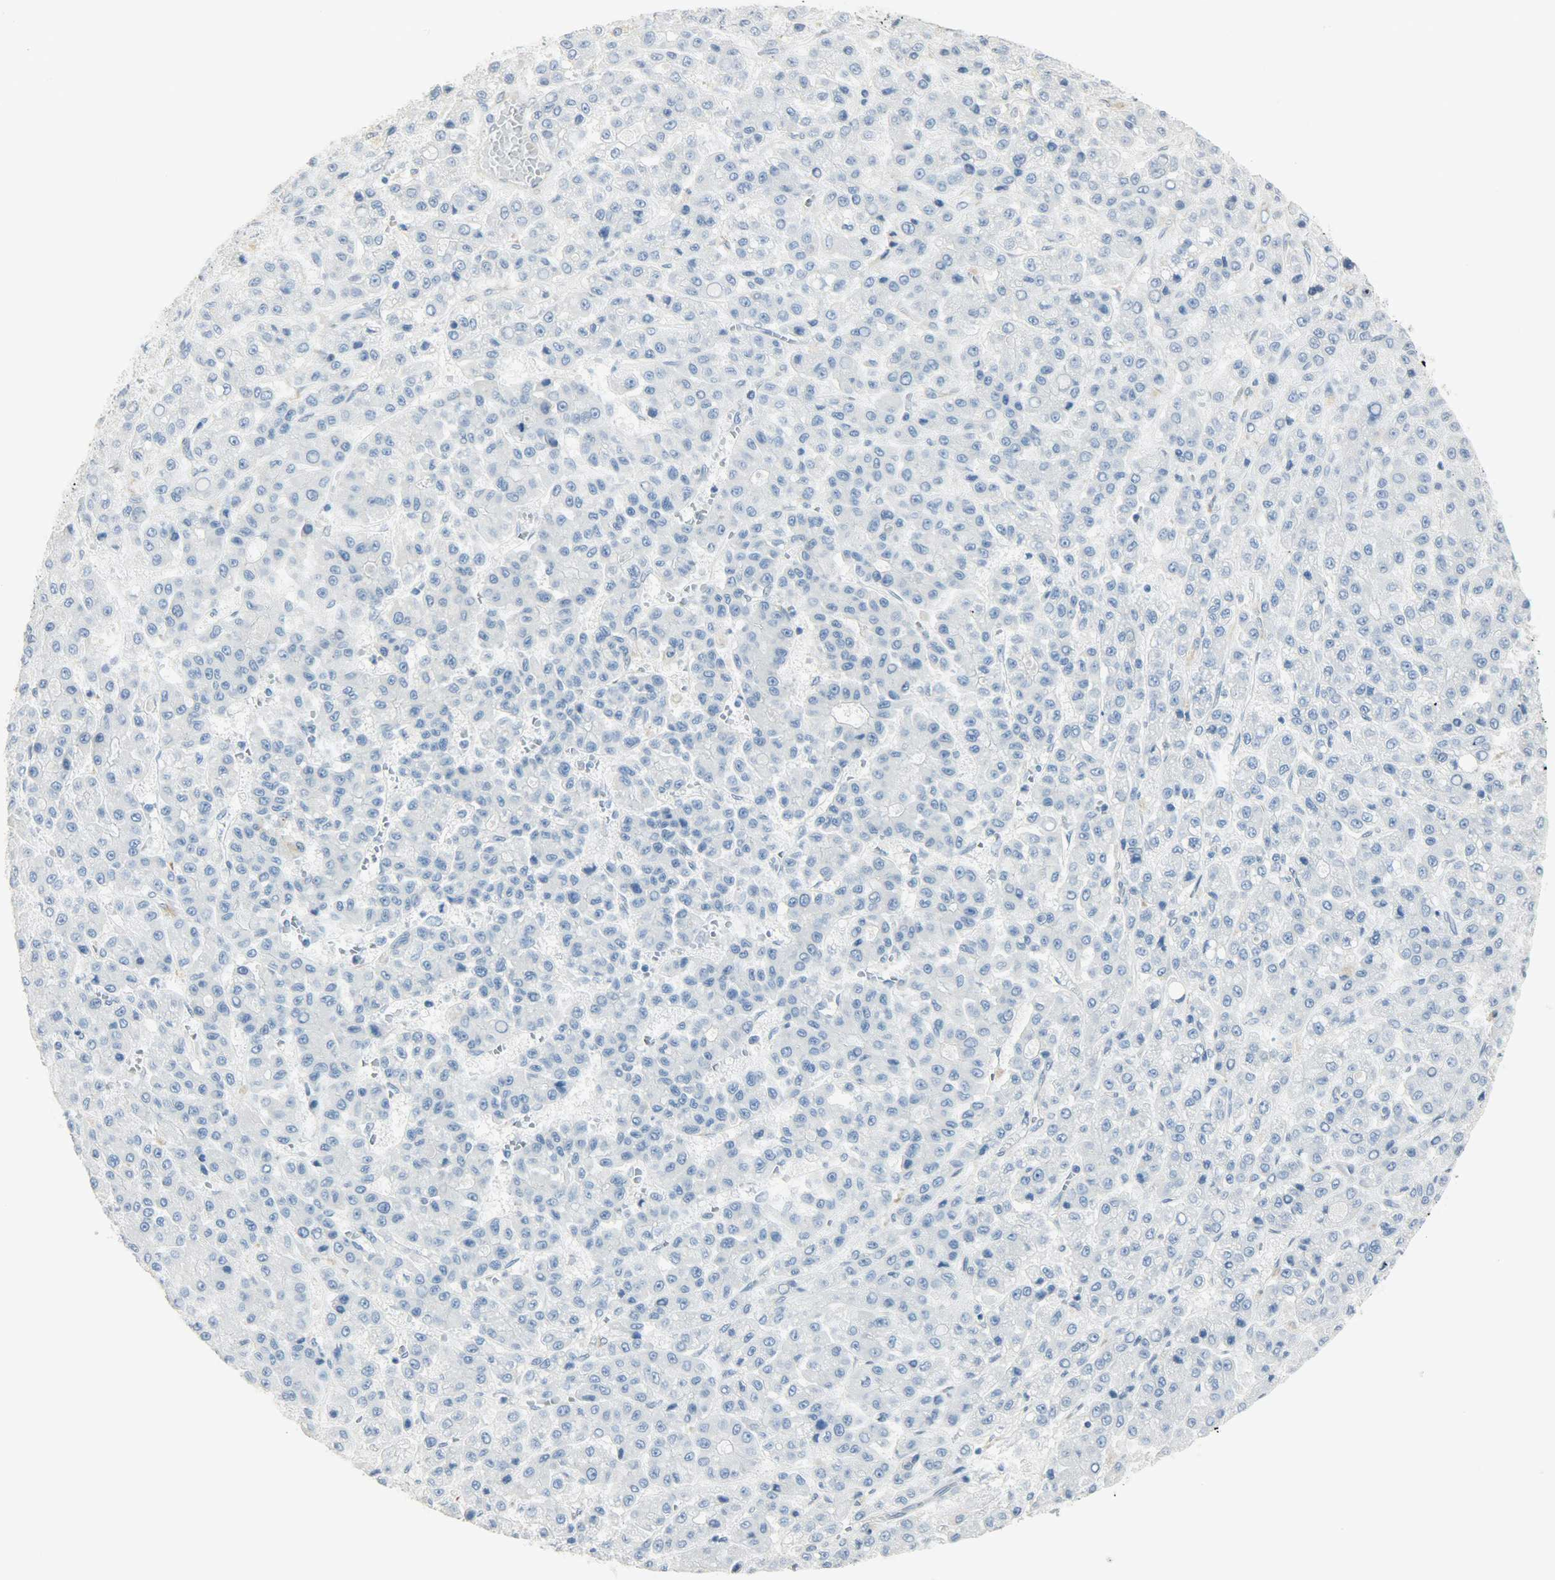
{"staining": {"intensity": "negative", "quantity": "none", "location": "none"}, "tissue": "liver cancer", "cell_type": "Tumor cells", "image_type": "cancer", "snomed": [{"axis": "morphology", "description": "Carcinoma, Hepatocellular, NOS"}, {"axis": "topography", "description": "Liver"}], "caption": "Immunohistochemical staining of human liver hepatocellular carcinoma exhibits no significant staining in tumor cells. Nuclei are stained in blue.", "gene": "PKD2", "patient": {"sex": "male", "age": 70}}